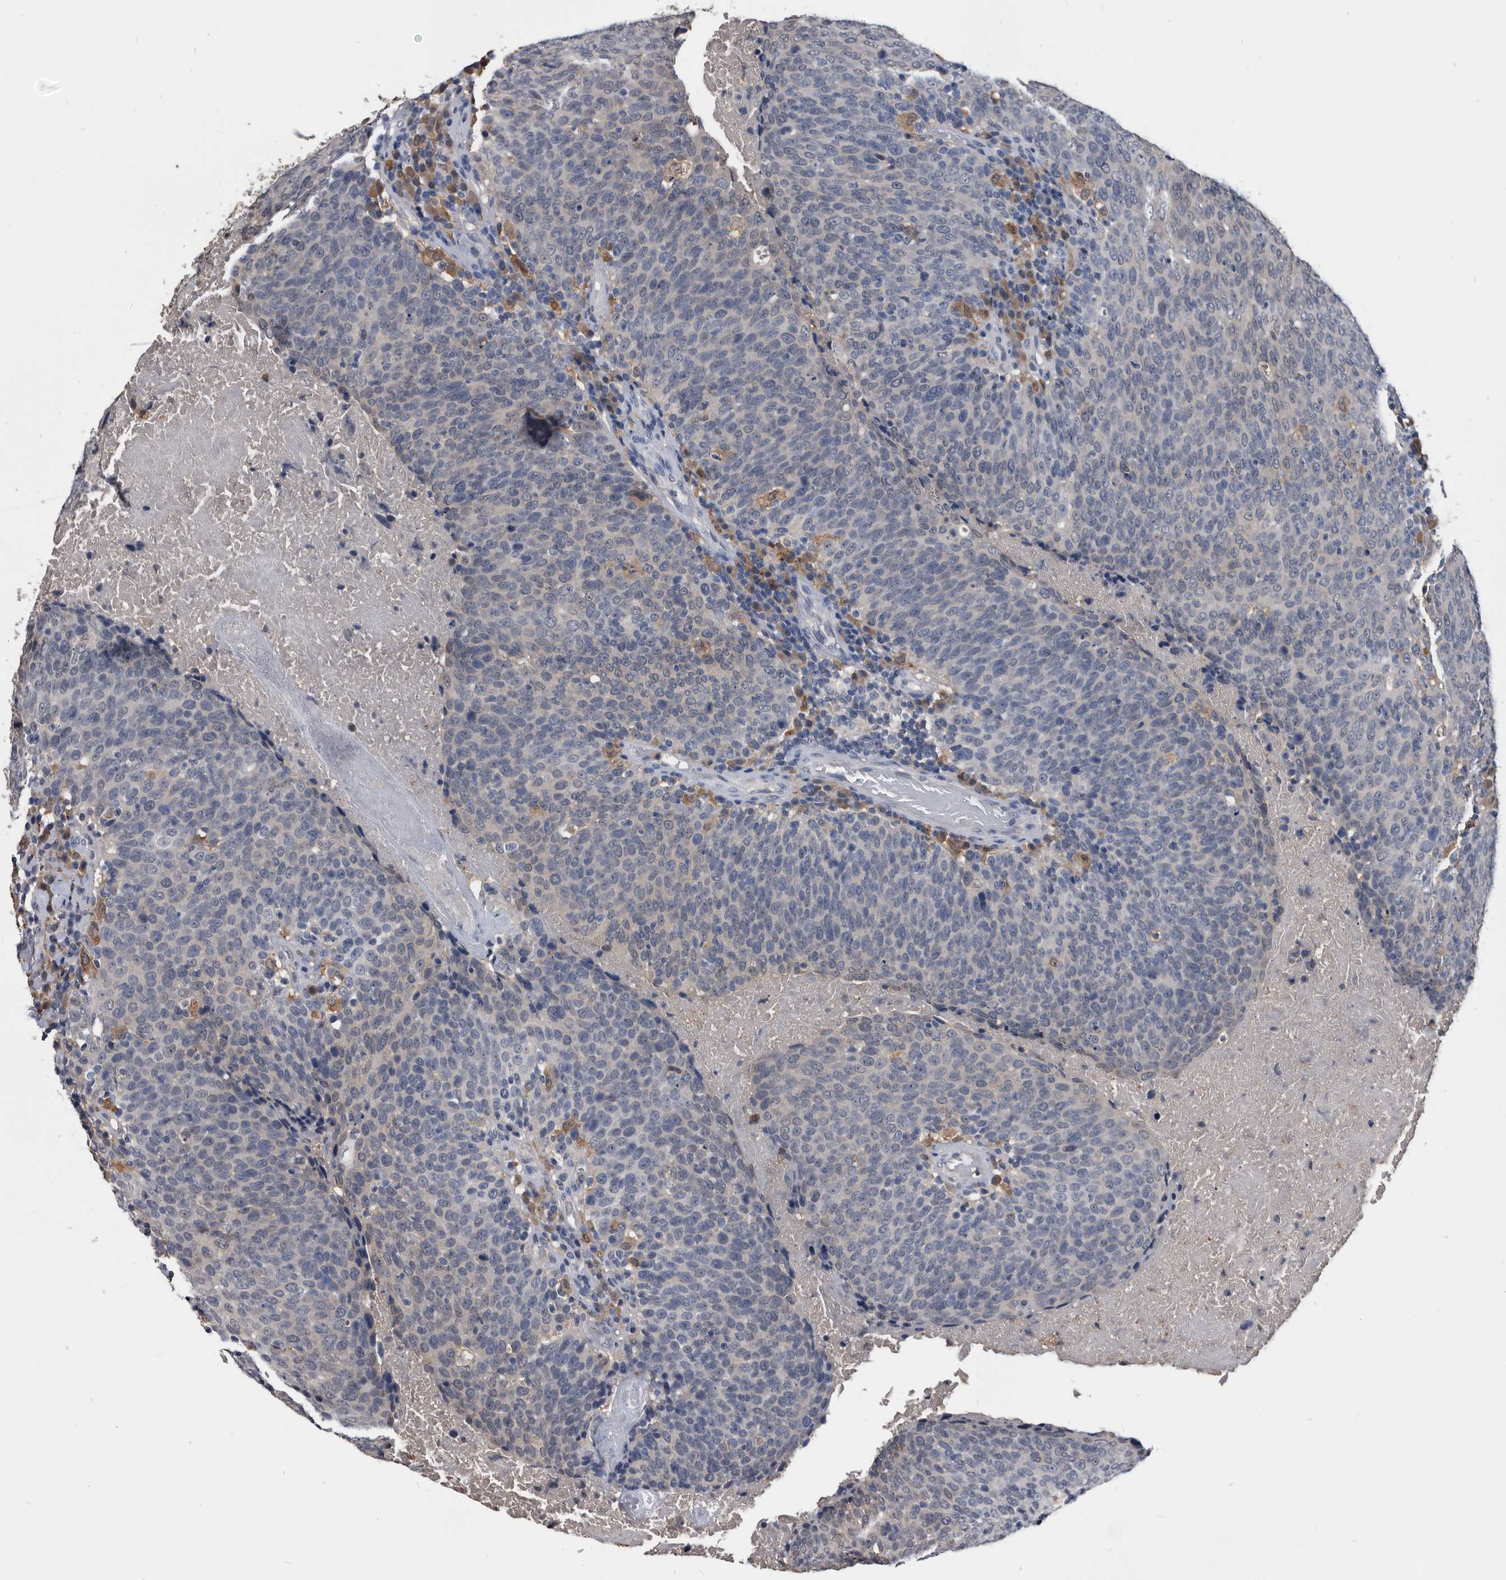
{"staining": {"intensity": "negative", "quantity": "none", "location": "none"}, "tissue": "head and neck cancer", "cell_type": "Tumor cells", "image_type": "cancer", "snomed": [{"axis": "morphology", "description": "Squamous cell carcinoma, NOS"}, {"axis": "morphology", "description": "Squamous cell carcinoma, metastatic, NOS"}, {"axis": "topography", "description": "Lymph node"}, {"axis": "topography", "description": "Head-Neck"}], "caption": "Head and neck cancer was stained to show a protein in brown. There is no significant staining in tumor cells.", "gene": "PDXK", "patient": {"sex": "male", "age": 62}}